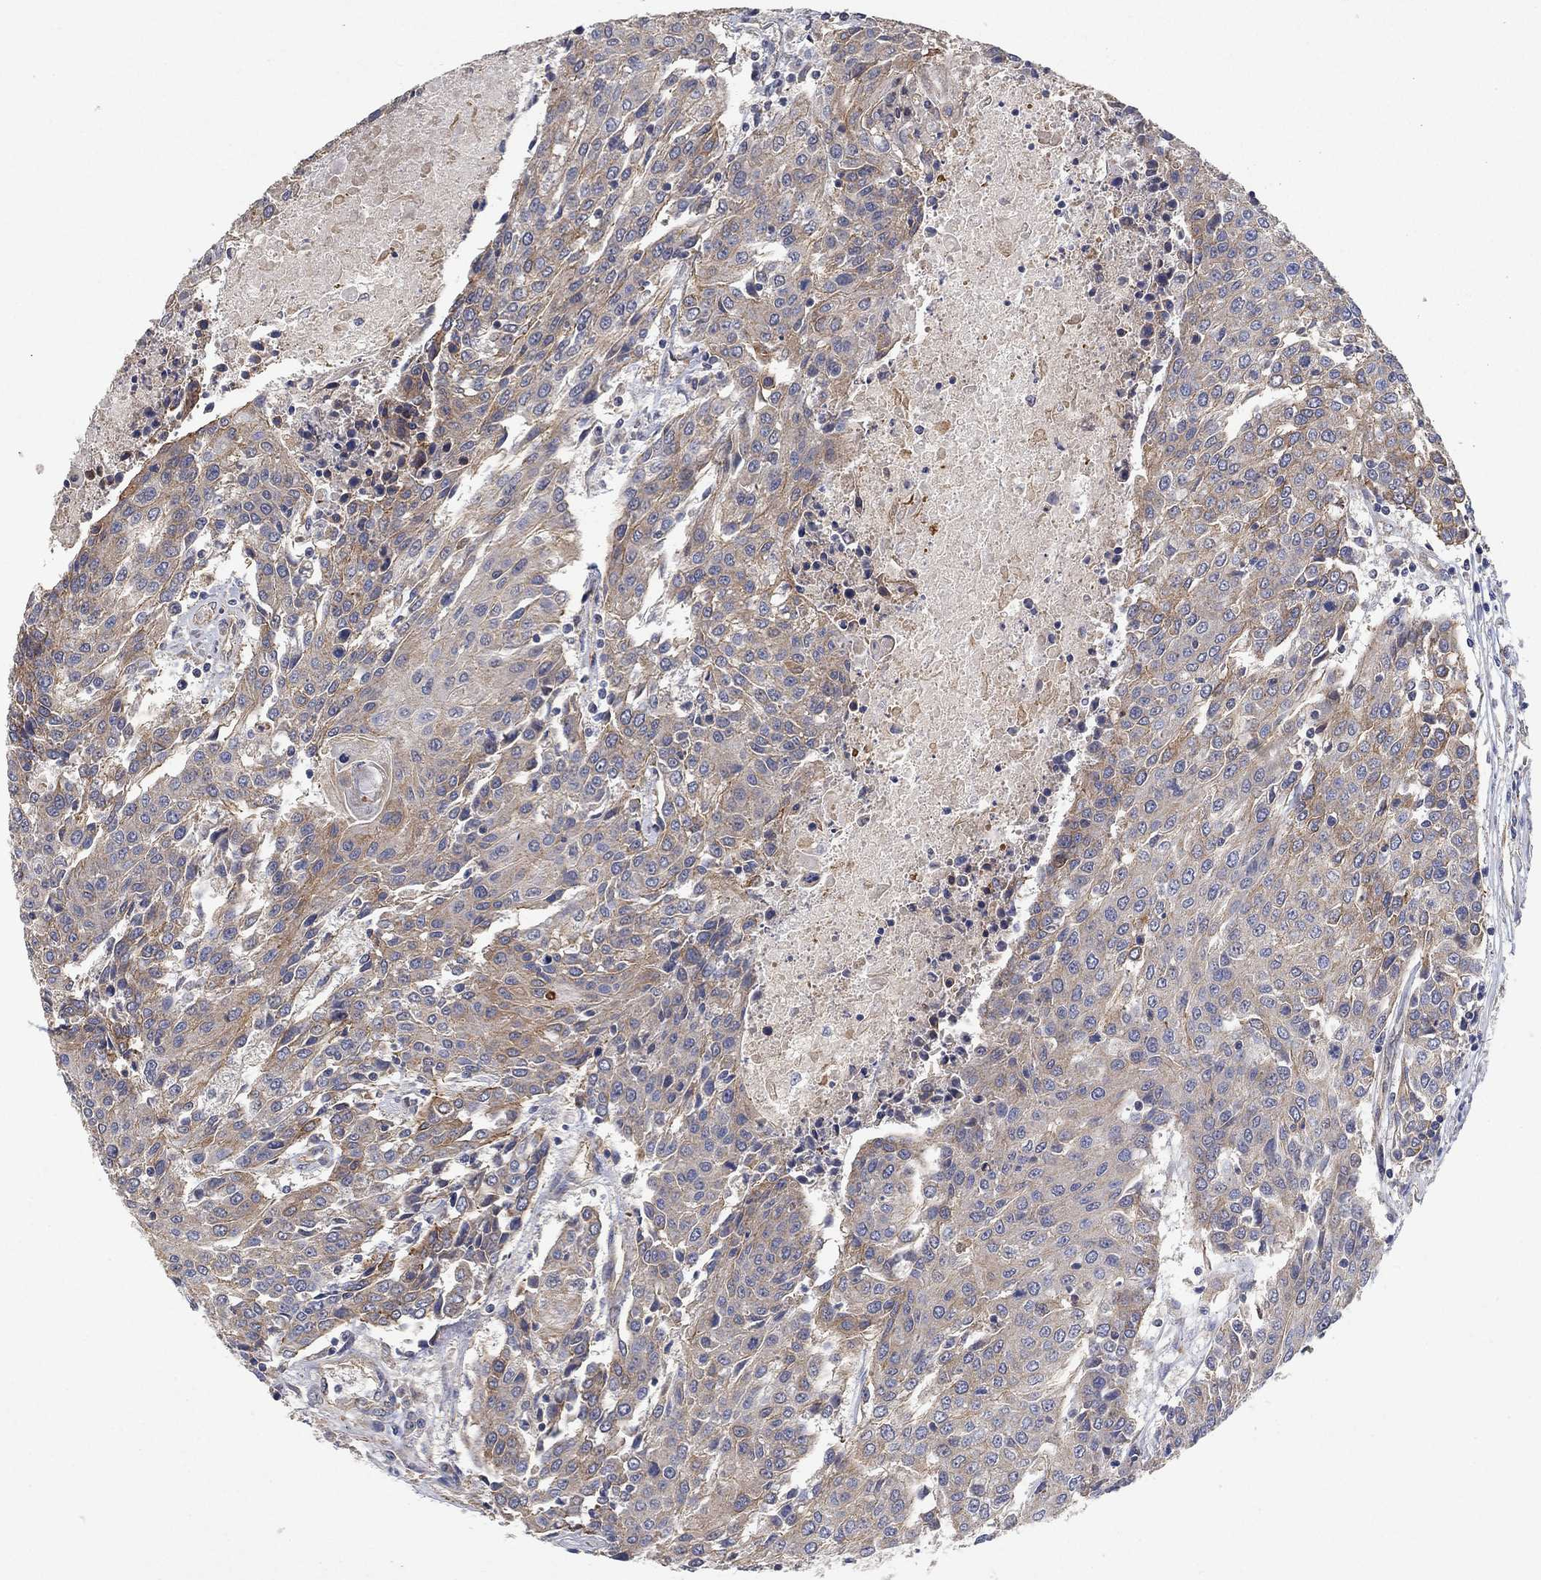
{"staining": {"intensity": "moderate", "quantity": "<25%", "location": "cytoplasmic/membranous"}, "tissue": "urothelial cancer", "cell_type": "Tumor cells", "image_type": "cancer", "snomed": [{"axis": "morphology", "description": "Urothelial carcinoma, High grade"}, {"axis": "topography", "description": "Urinary bladder"}], "caption": "A brown stain shows moderate cytoplasmic/membranous staining of a protein in human urothelial cancer tumor cells.", "gene": "MCUR1", "patient": {"sex": "female", "age": 85}}